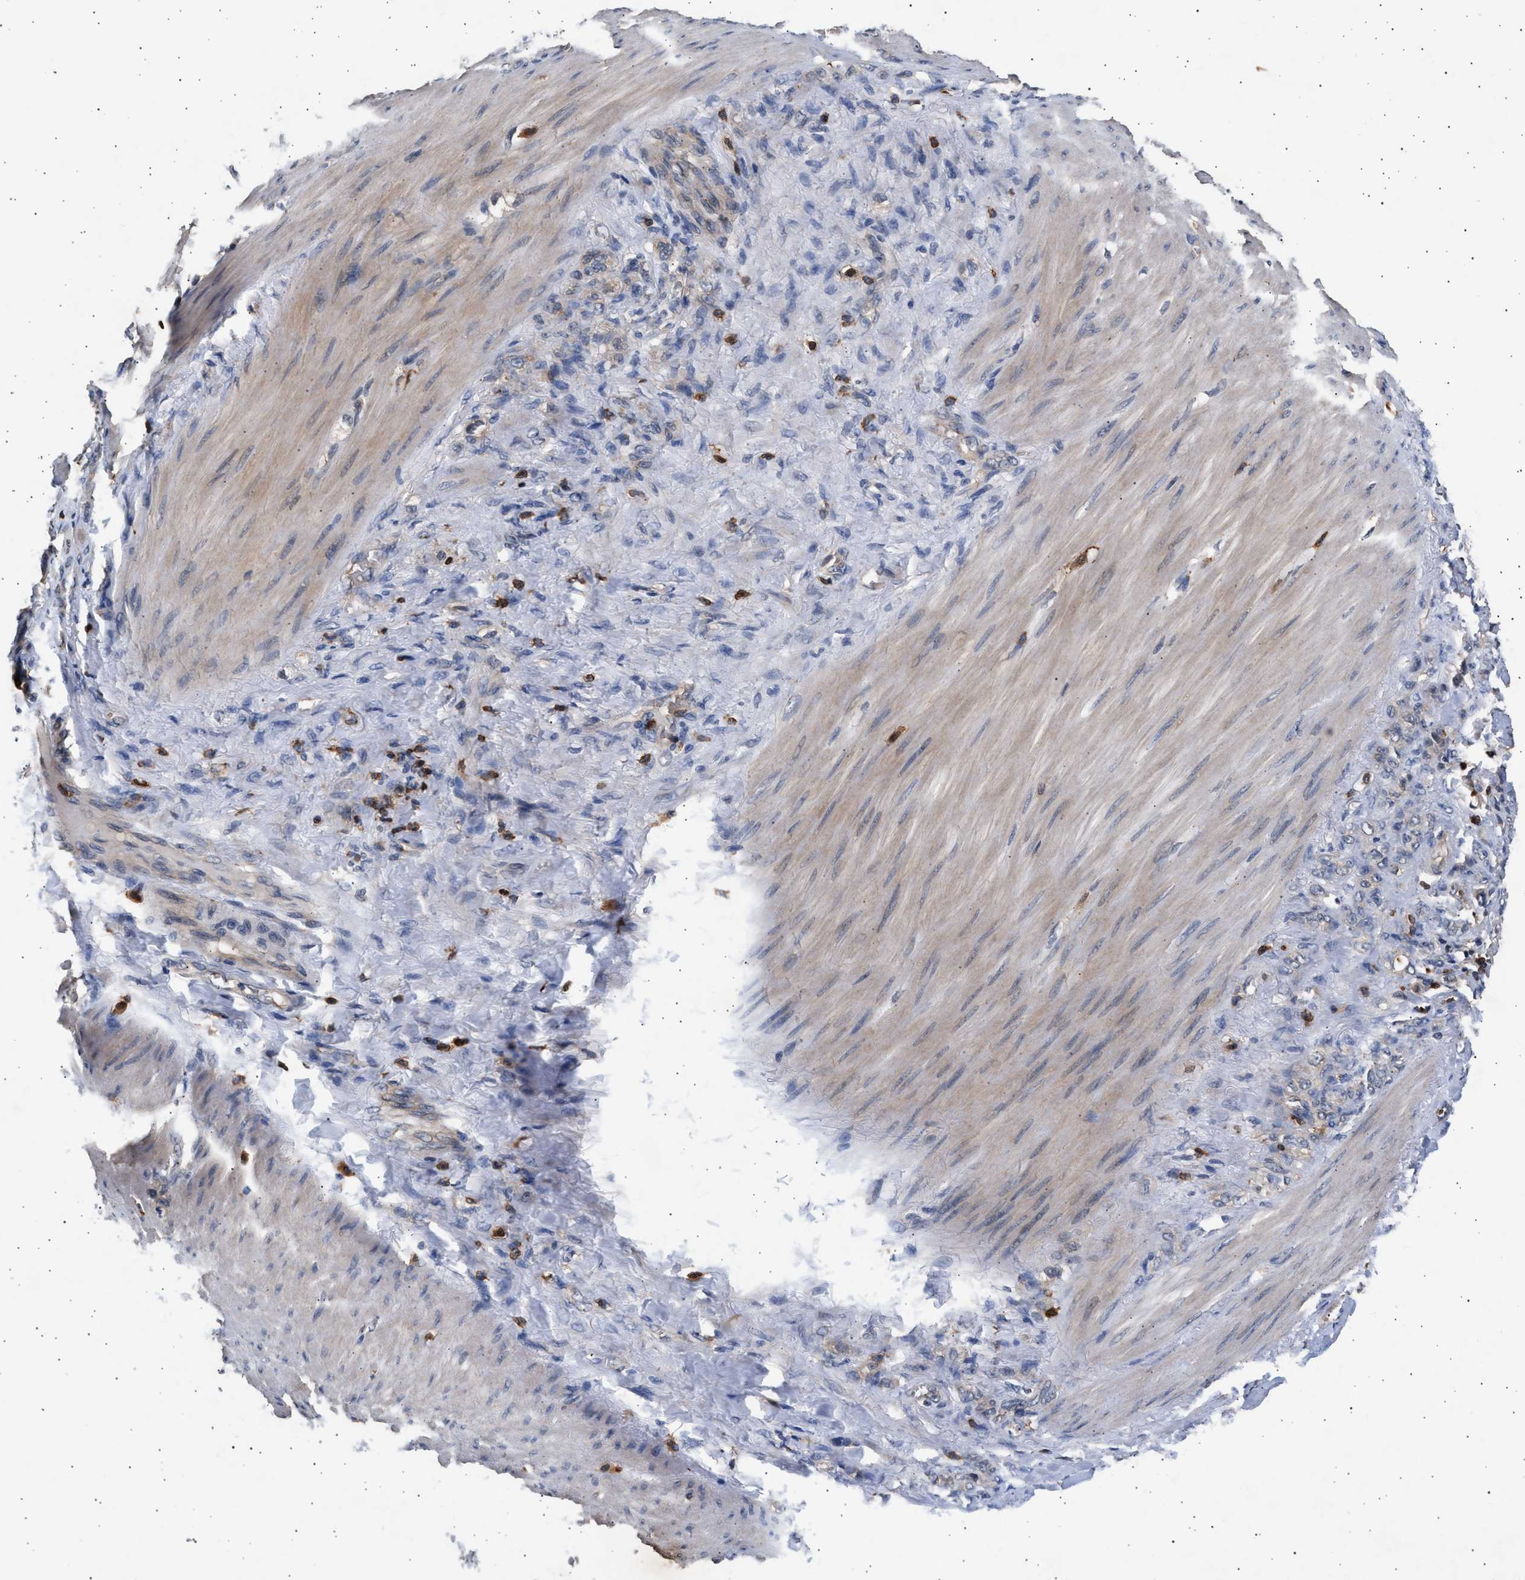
{"staining": {"intensity": "negative", "quantity": "none", "location": "none"}, "tissue": "stomach cancer", "cell_type": "Tumor cells", "image_type": "cancer", "snomed": [{"axis": "morphology", "description": "Adenocarcinoma, NOS"}, {"axis": "topography", "description": "Stomach"}], "caption": "Stomach cancer (adenocarcinoma) was stained to show a protein in brown. There is no significant staining in tumor cells. Nuclei are stained in blue.", "gene": "GRAP2", "patient": {"sex": "male", "age": 82}}